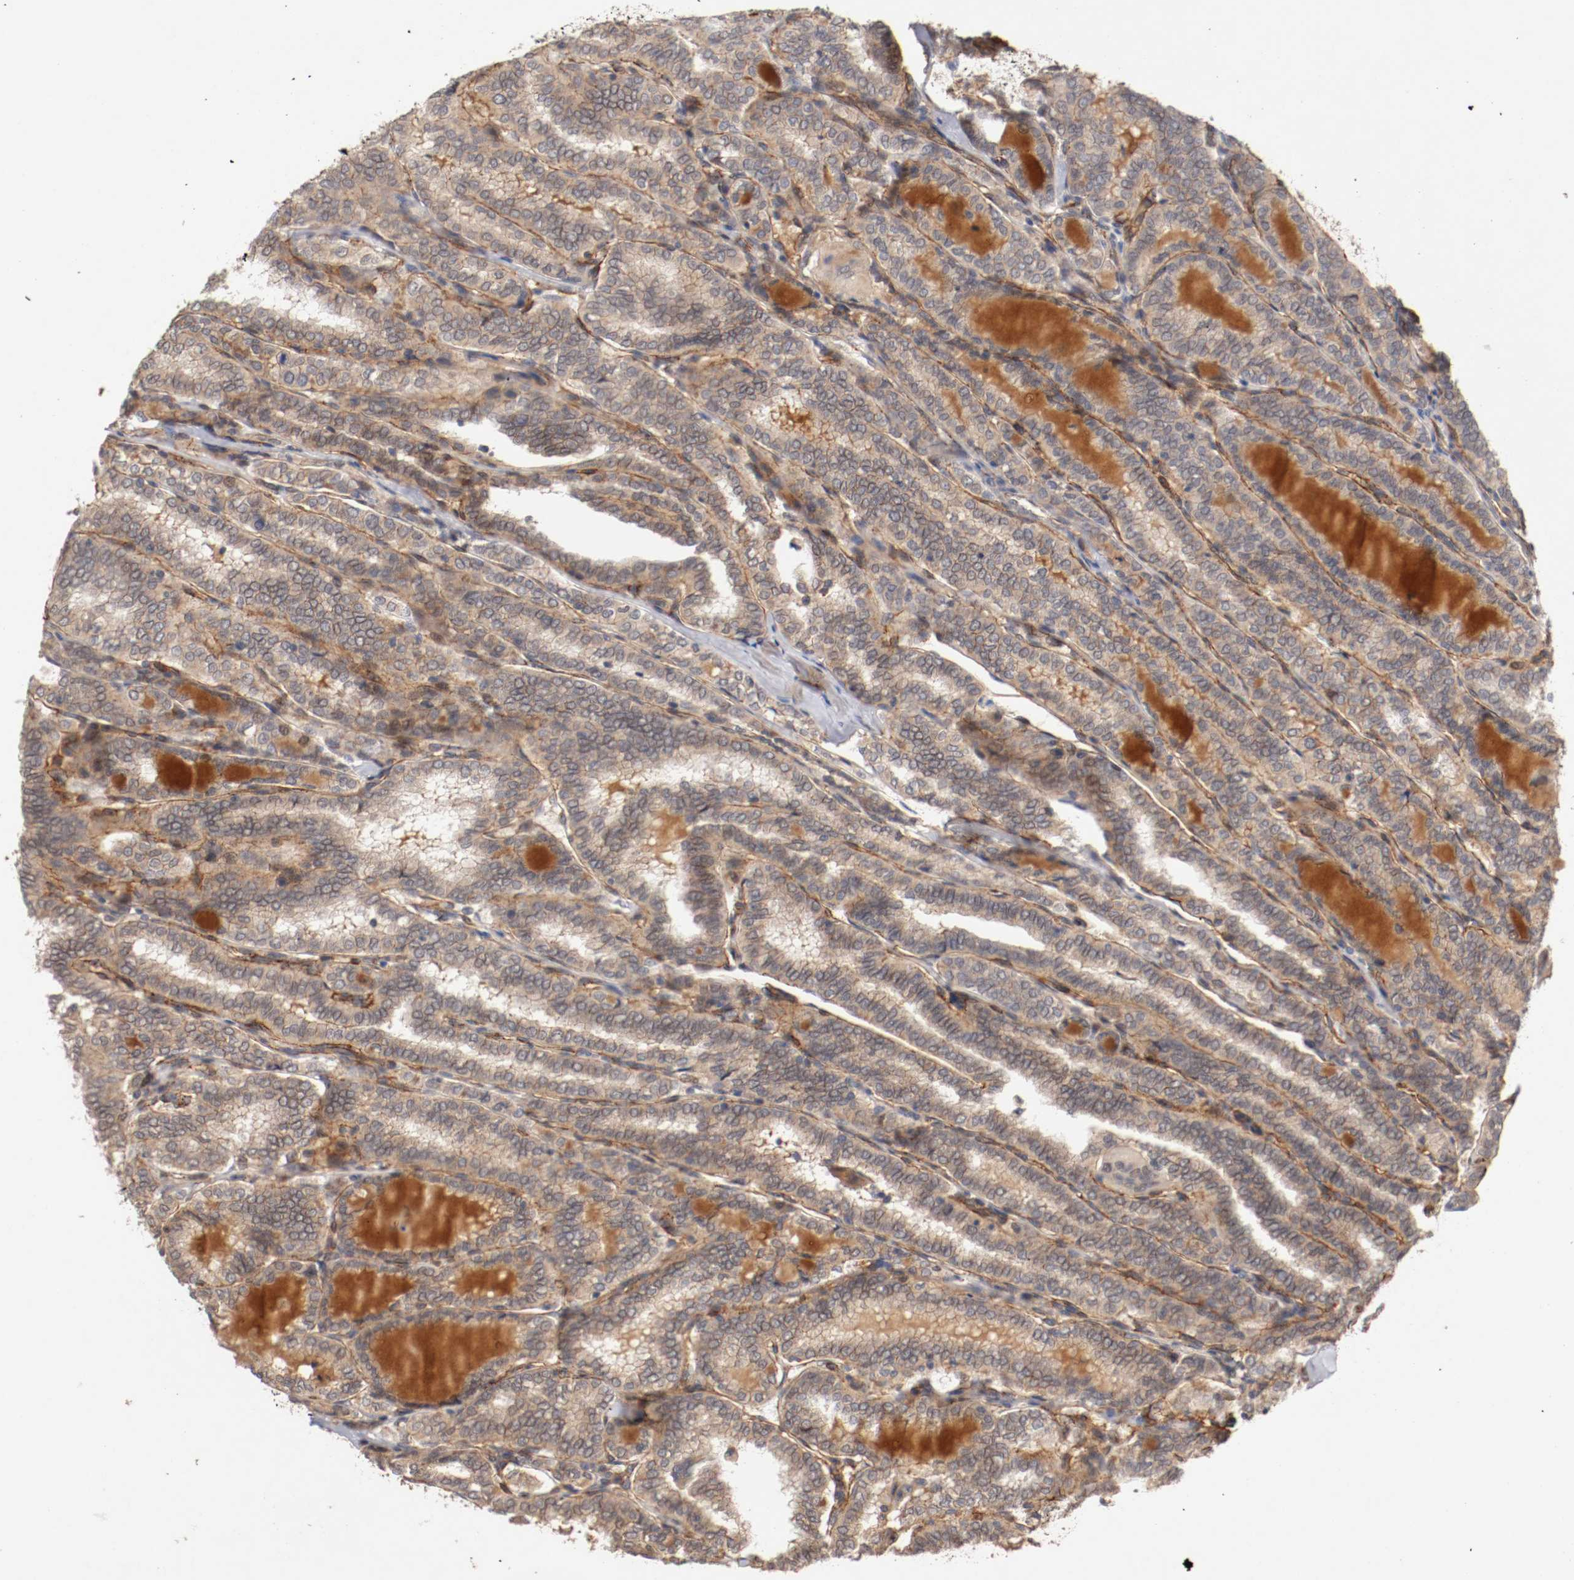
{"staining": {"intensity": "weak", "quantity": ">75%", "location": "cytoplasmic/membranous"}, "tissue": "thyroid cancer", "cell_type": "Tumor cells", "image_type": "cancer", "snomed": [{"axis": "morphology", "description": "Papillary adenocarcinoma, NOS"}, {"axis": "topography", "description": "Thyroid gland"}], "caption": "A high-resolution image shows IHC staining of thyroid cancer, which exhibits weak cytoplasmic/membranous staining in about >75% of tumor cells. (DAB (3,3'-diaminobenzidine) = brown stain, brightfield microscopy at high magnification).", "gene": "TYK2", "patient": {"sex": "female", "age": 30}}